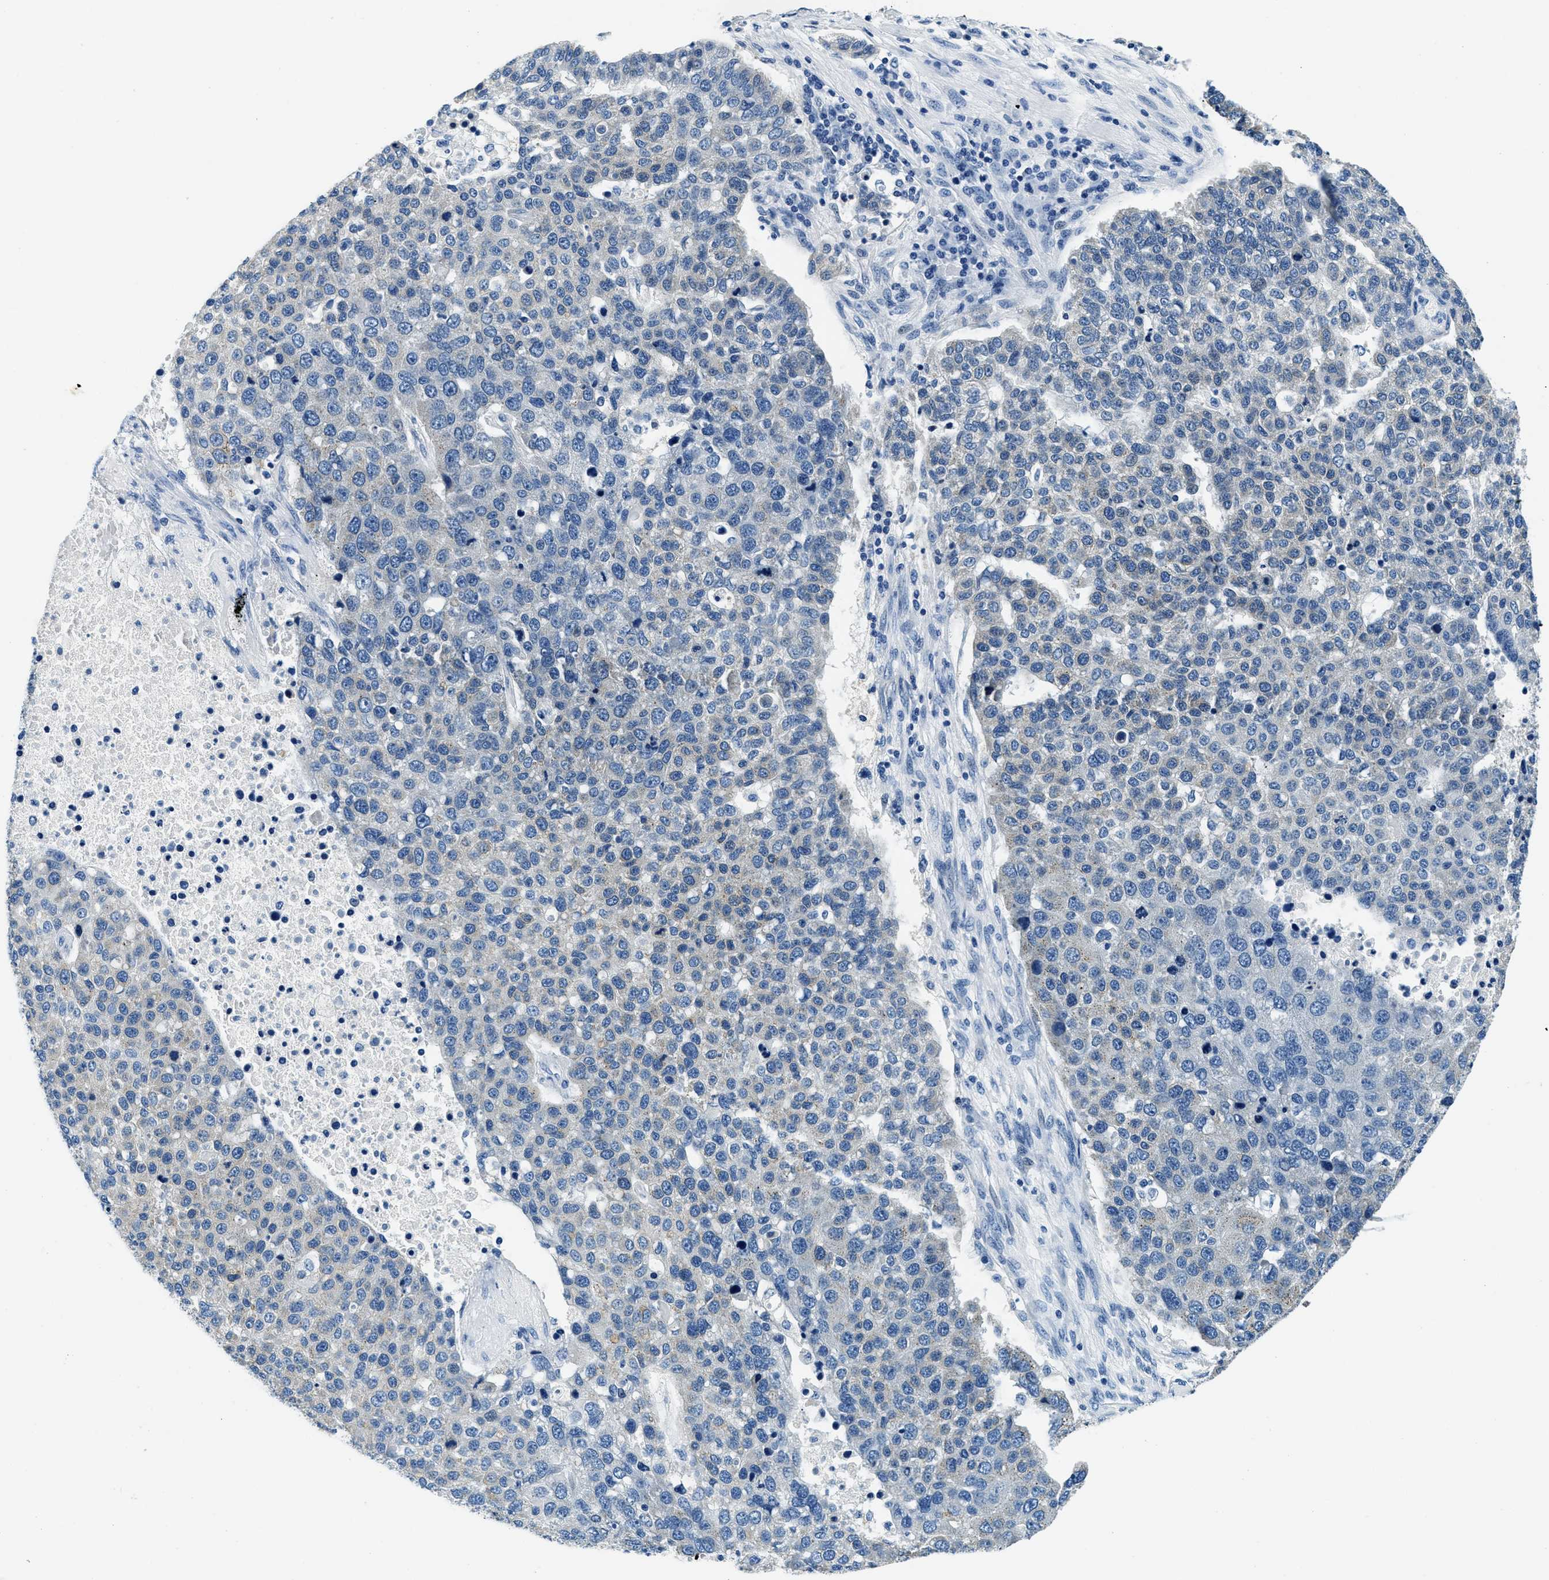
{"staining": {"intensity": "weak", "quantity": "25%-75%", "location": "cytoplasmic/membranous"}, "tissue": "pancreatic cancer", "cell_type": "Tumor cells", "image_type": "cancer", "snomed": [{"axis": "morphology", "description": "Adenocarcinoma, NOS"}, {"axis": "topography", "description": "Pancreas"}], "caption": "This histopathology image reveals adenocarcinoma (pancreatic) stained with IHC to label a protein in brown. The cytoplasmic/membranous of tumor cells show weak positivity for the protein. Nuclei are counter-stained blue.", "gene": "UBAC2", "patient": {"sex": "female", "age": 61}}